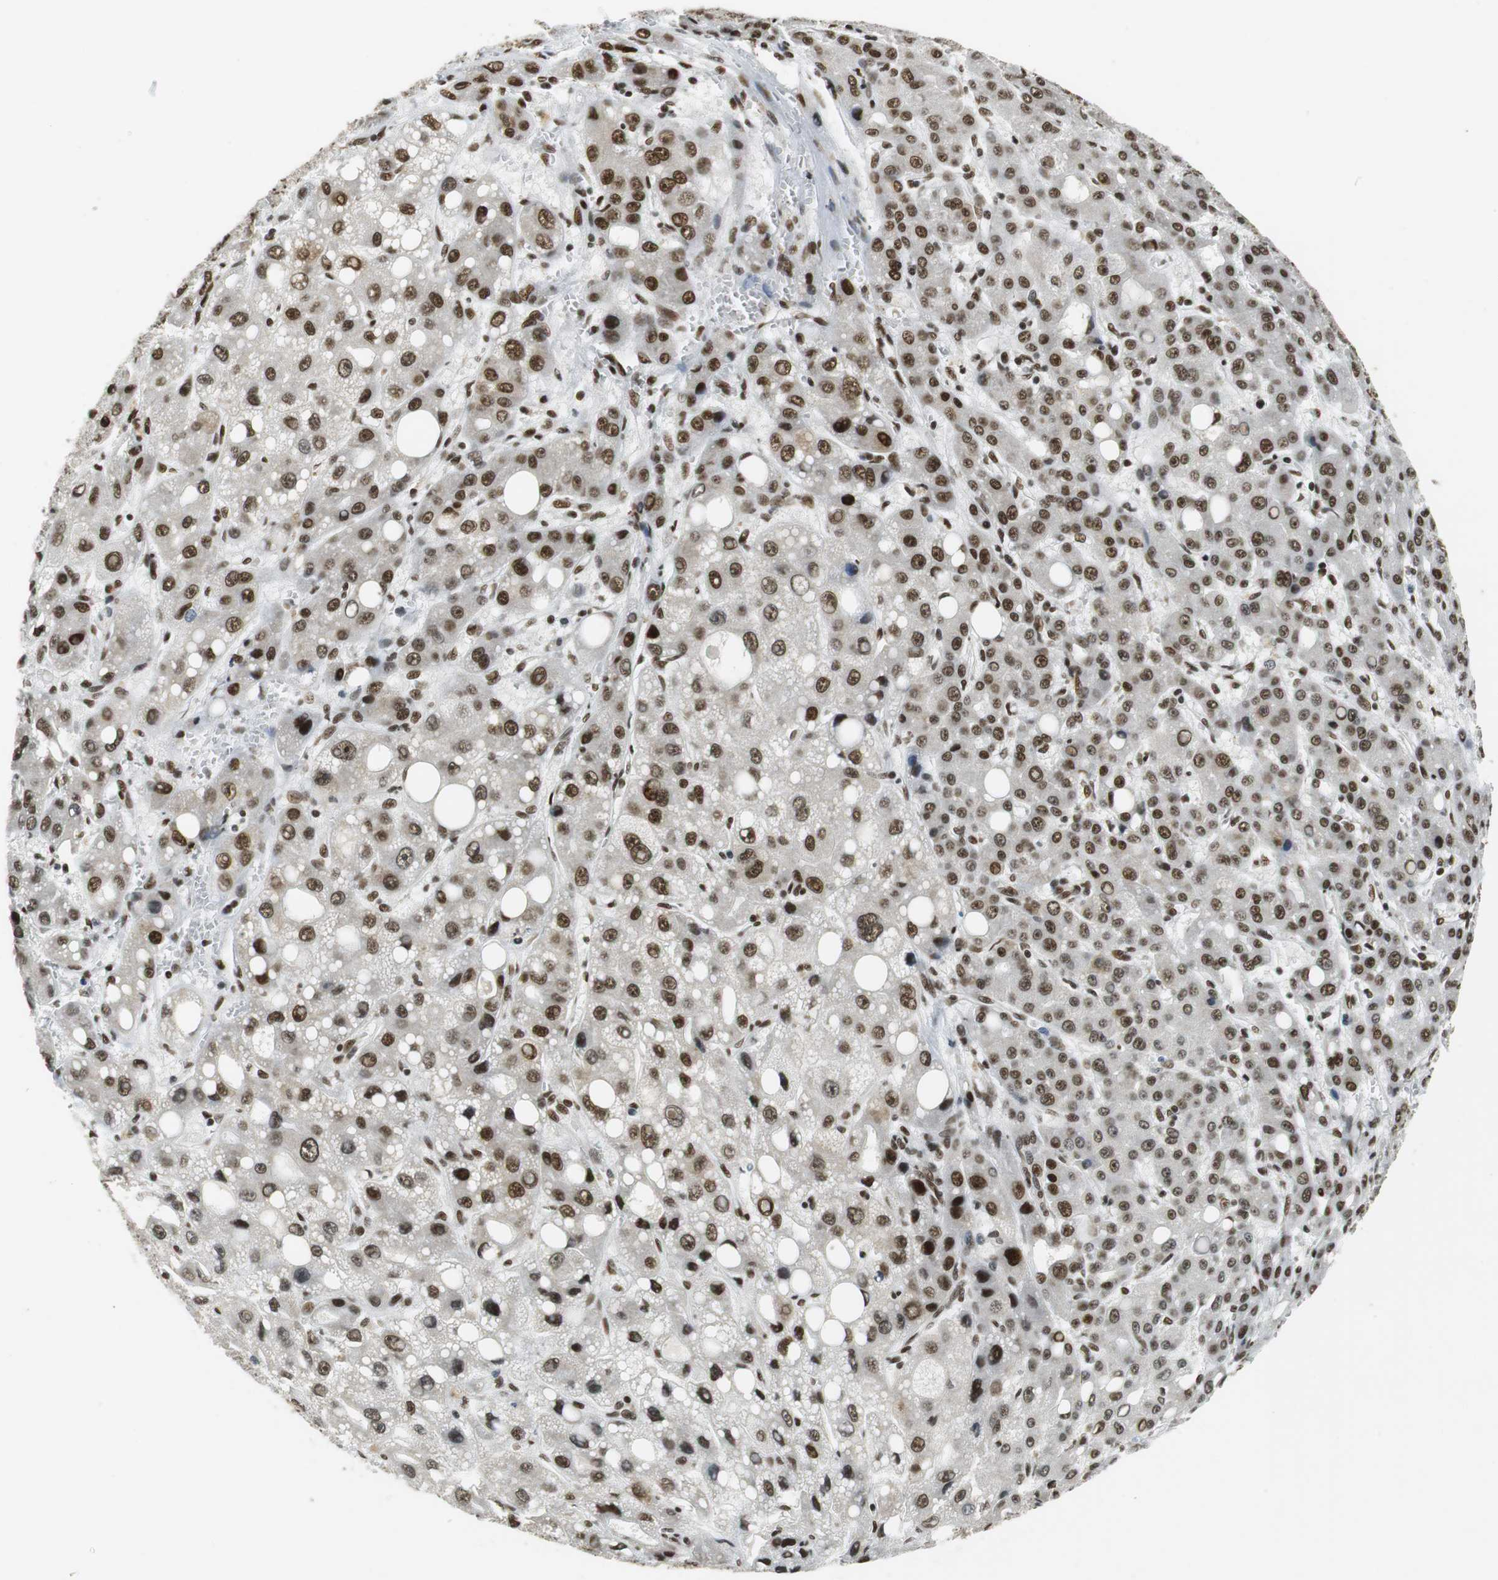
{"staining": {"intensity": "strong", "quantity": ">75%", "location": "nuclear"}, "tissue": "liver cancer", "cell_type": "Tumor cells", "image_type": "cancer", "snomed": [{"axis": "morphology", "description": "Carcinoma, Hepatocellular, NOS"}, {"axis": "topography", "description": "Liver"}], "caption": "The immunohistochemical stain highlights strong nuclear positivity in tumor cells of liver cancer tissue. Immunohistochemistry (ihc) stains the protein in brown and the nuclei are stained blue.", "gene": "PRKDC", "patient": {"sex": "male", "age": 55}}